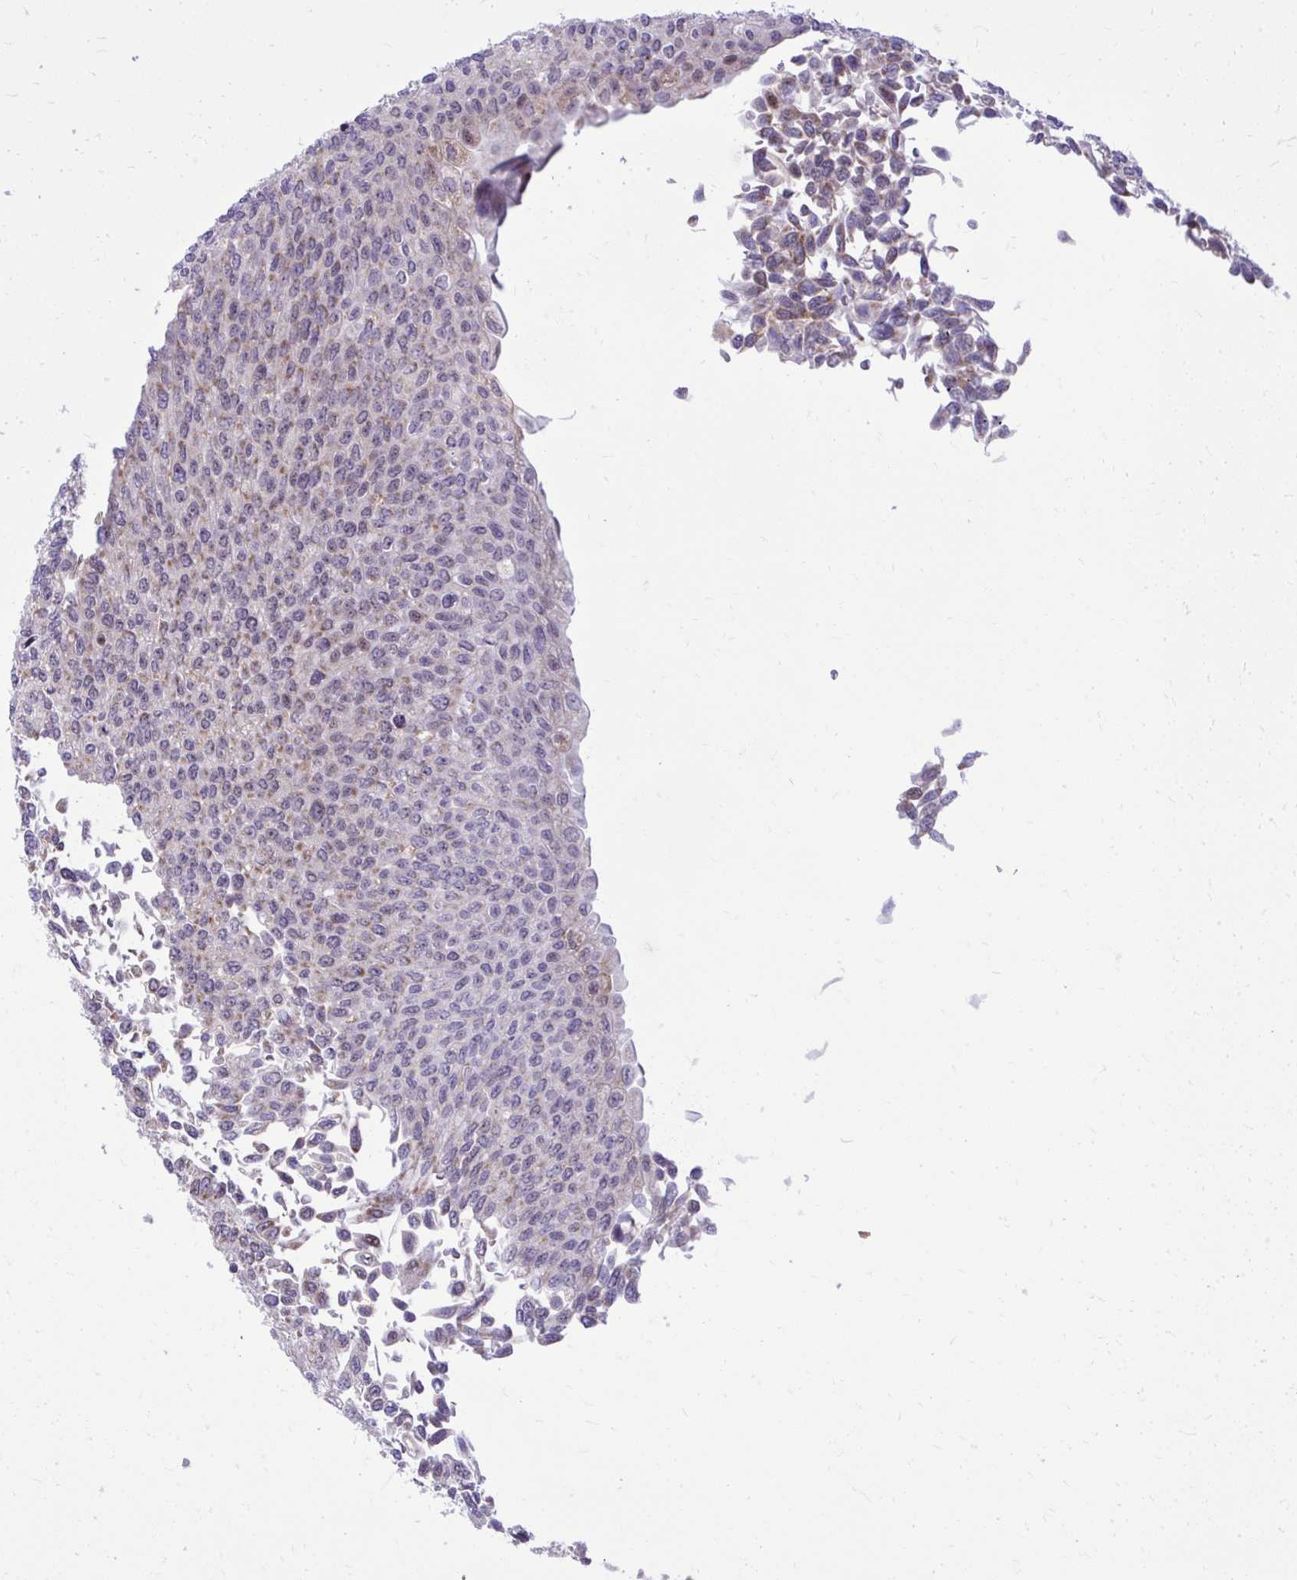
{"staining": {"intensity": "negative", "quantity": "none", "location": "none"}, "tissue": "urothelial cancer", "cell_type": "Tumor cells", "image_type": "cancer", "snomed": [{"axis": "morphology", "description": "Urothelial carcinoma, NOS"}, {"axis": "topography", "description": "Urinary bladder"}], "caption": "Immunohistochemistry (IHC) of transitional cell carcinoma displays no expression in tumor cells.", "gene": "GPRIN3", "patient": {"sex": "male", "age": 59}}